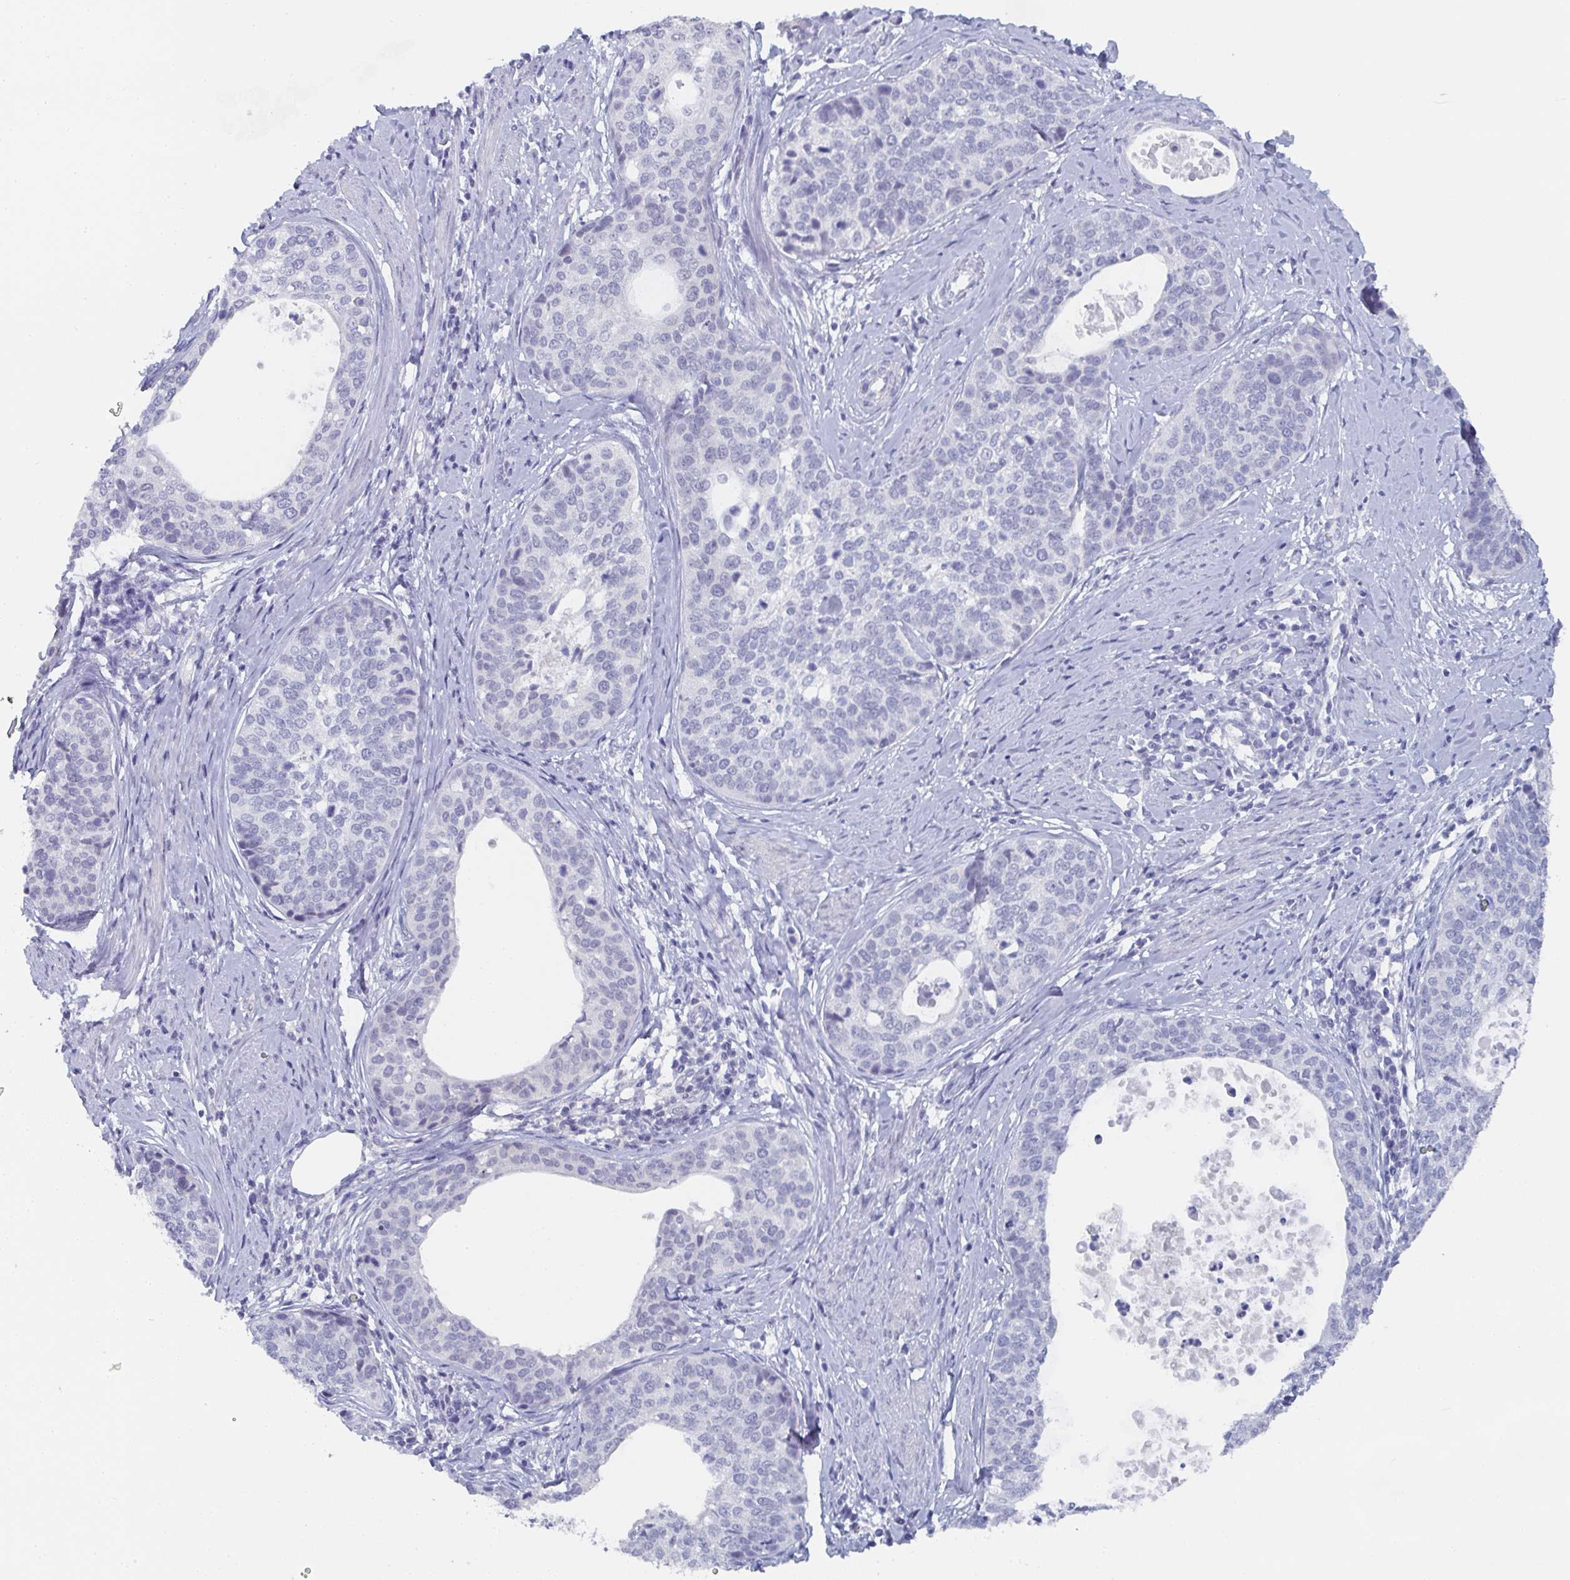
{"staining": {"intensity": "negative", "quantity": "none", "location": "none"}, "tissue": "cervical cancer", "cell_type": "Tumor cells", "image_type": "cancer", "snomed": [{"axis": "morphology", "description": "Squamous cell carcinoma, NOS"}, {"axis": "topography", "description": "Cervix"}], "caption": "High power microscopy micrograph of an IHC photomicrograph of cervical cancer, revealing no significant expression in tumor cells.", "gene": "DYDC2", "patient": {"sex": "female", "age": 69}}